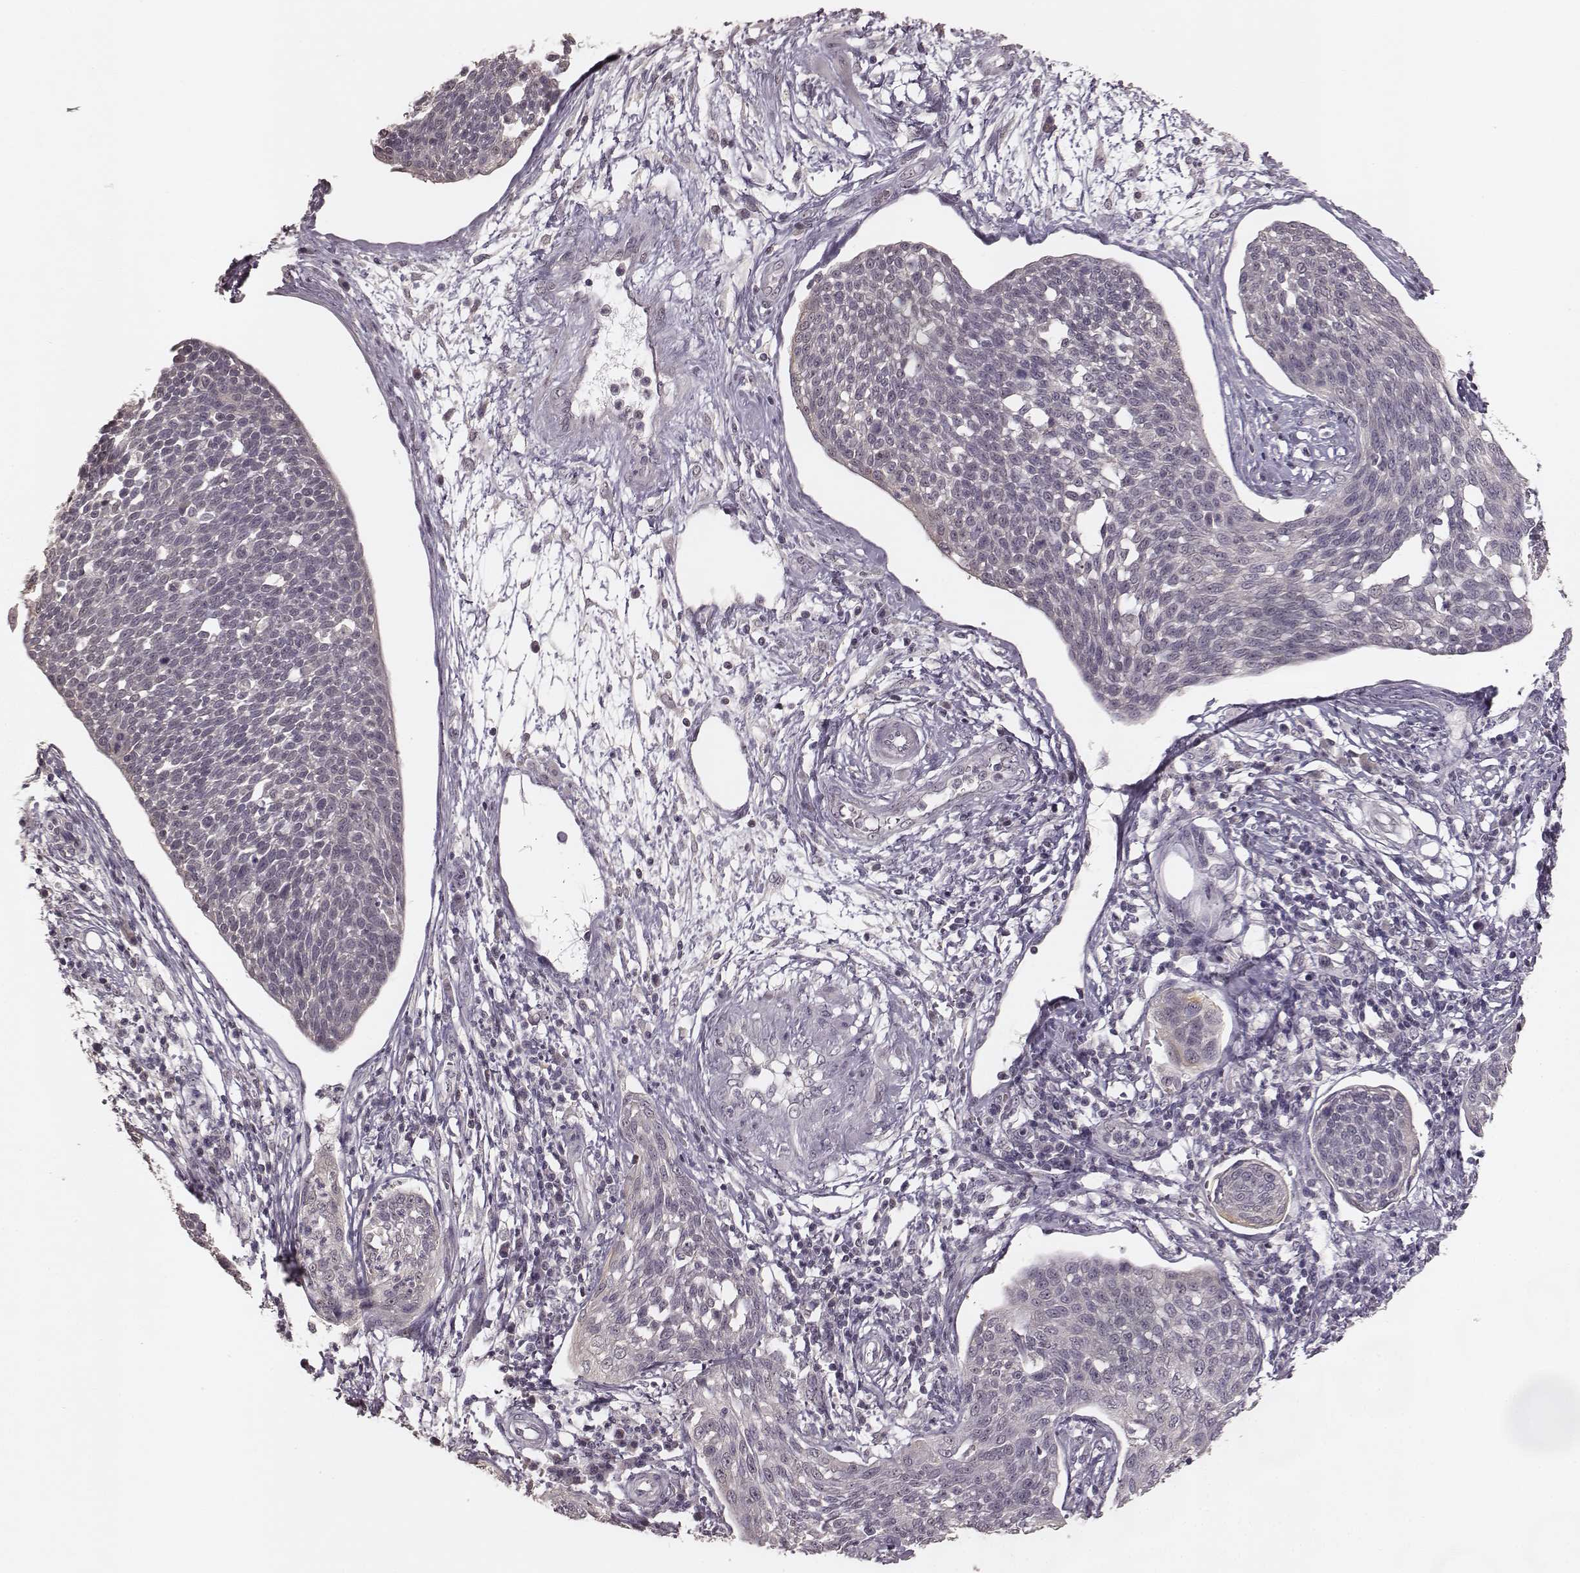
{"staining": {"intensity": "negative", "quantity": "none", "location": "none"}, "tissue": "cervical cancer", "cell_type": "Tumor cells", "image_type": "cancer", "snomed": [{"axis": "morphology", "description": "Squamous cell carcinoma, NOS"}, {"axis": "topography", "description": "Cervix"}], "caption": "Immunohistochemistry (IHC) of cervical cancer exhibits no positivity in tumor cells. Brightfield microscopy of immunohistochemistry (IHC) stained with DAB (3,3'-diaminobenzidine) (brown) and hematoxylin (blue), captured at high magnification.", "gene": "LY6K", "patient": {"sex": "female", "age": 34}}